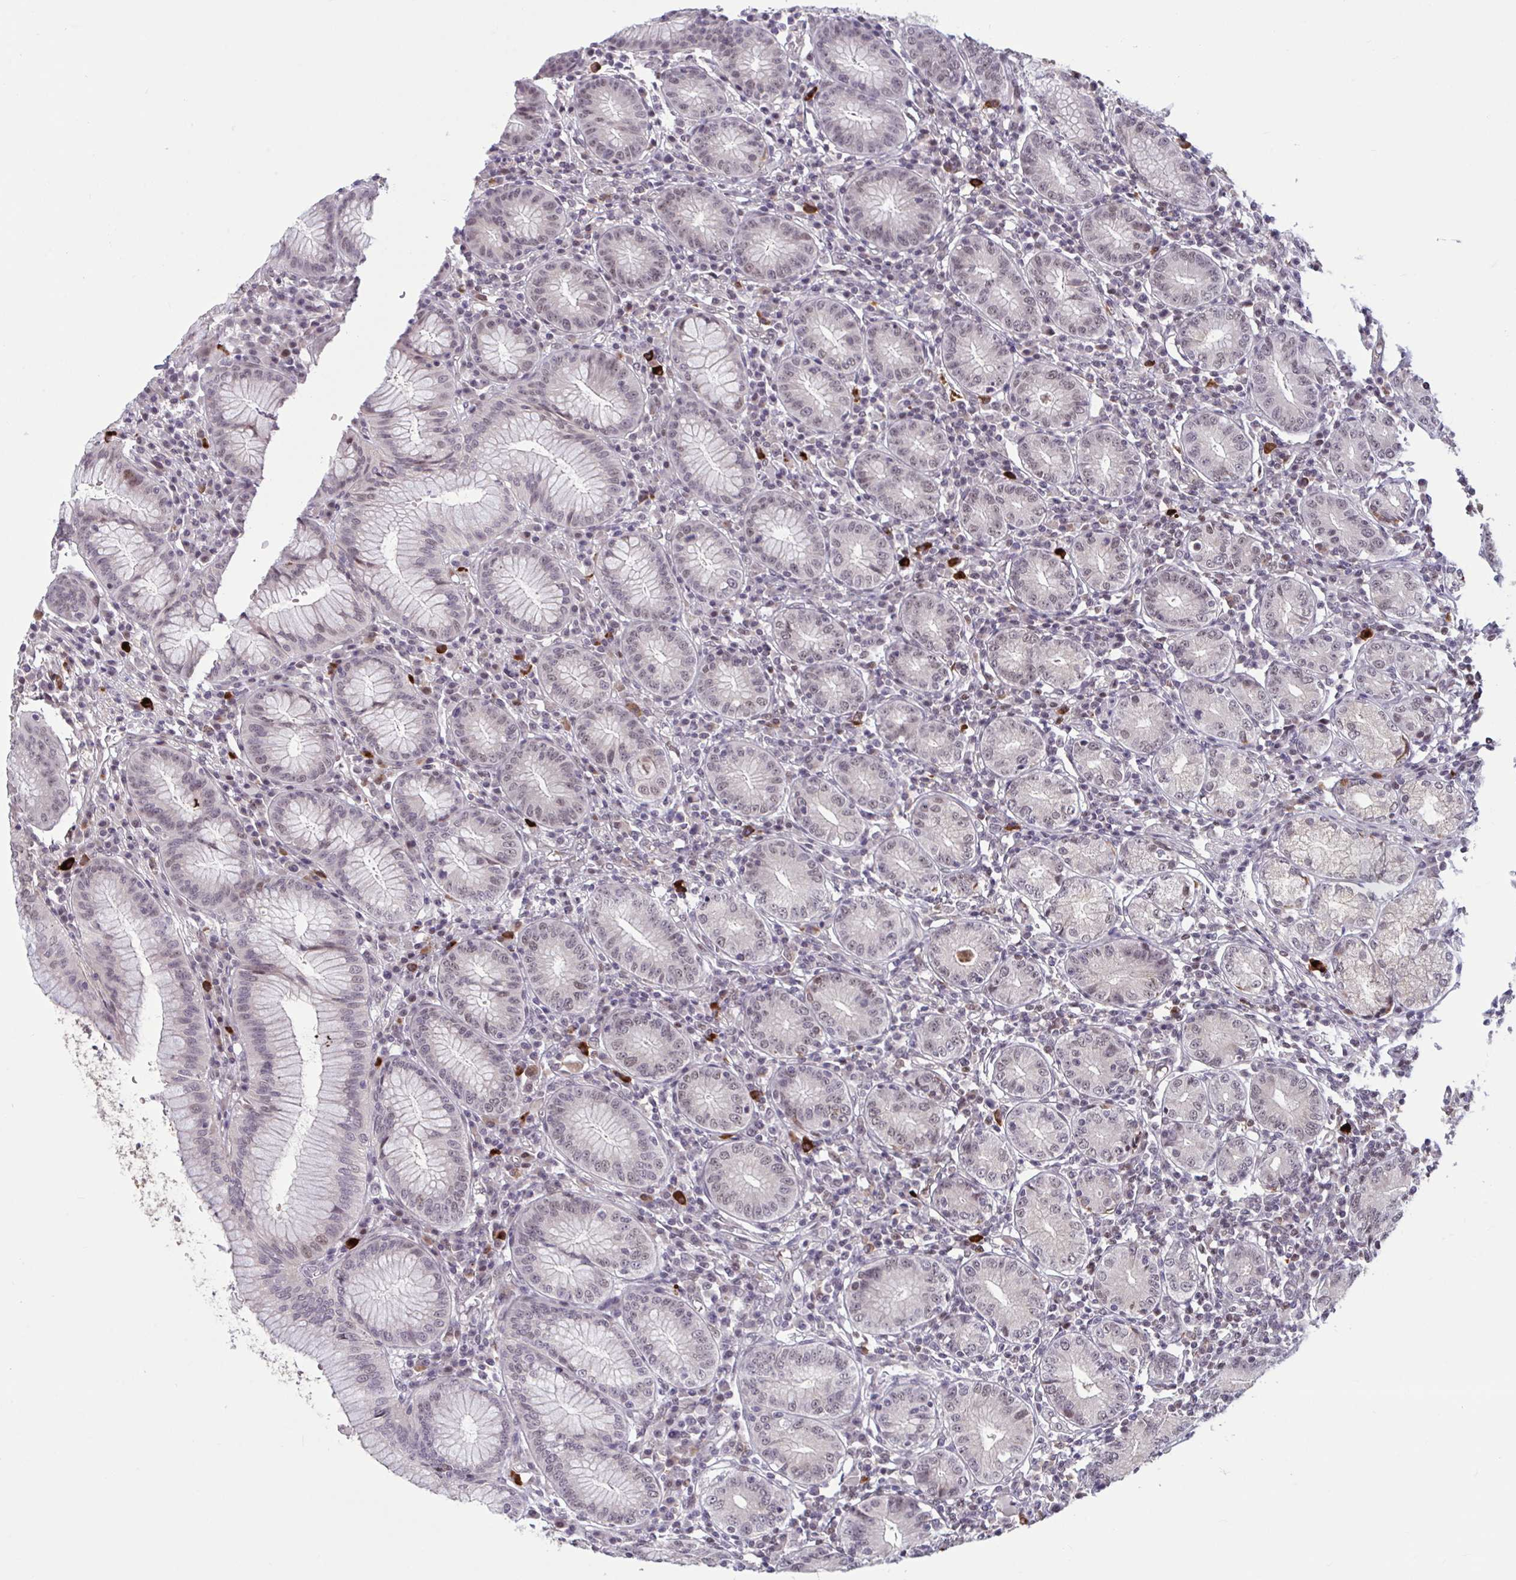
{"staining": {"intensity": "weak", "quantity": "25%-75%", "location": "nuclear"}, "tissue": "stomach", "cell_type": "Glandular cells", "image_type": "normal", "snomed": [{"axis": "morphology", "description": "Normal tissue, NOS"}, {"axis": "topography", "description": "Stomach"}], "caption": "Immunohistochemical staining of normal human stomach demonstrates 25%-75% levels of weak nuclear protein staining in about 25%-75% of glandular cells. (brown staining indicates protein expression, while blue staining denotes nuclei).", "gene": "ZNF414", "patient": {"sex": "male", "age": 55}}